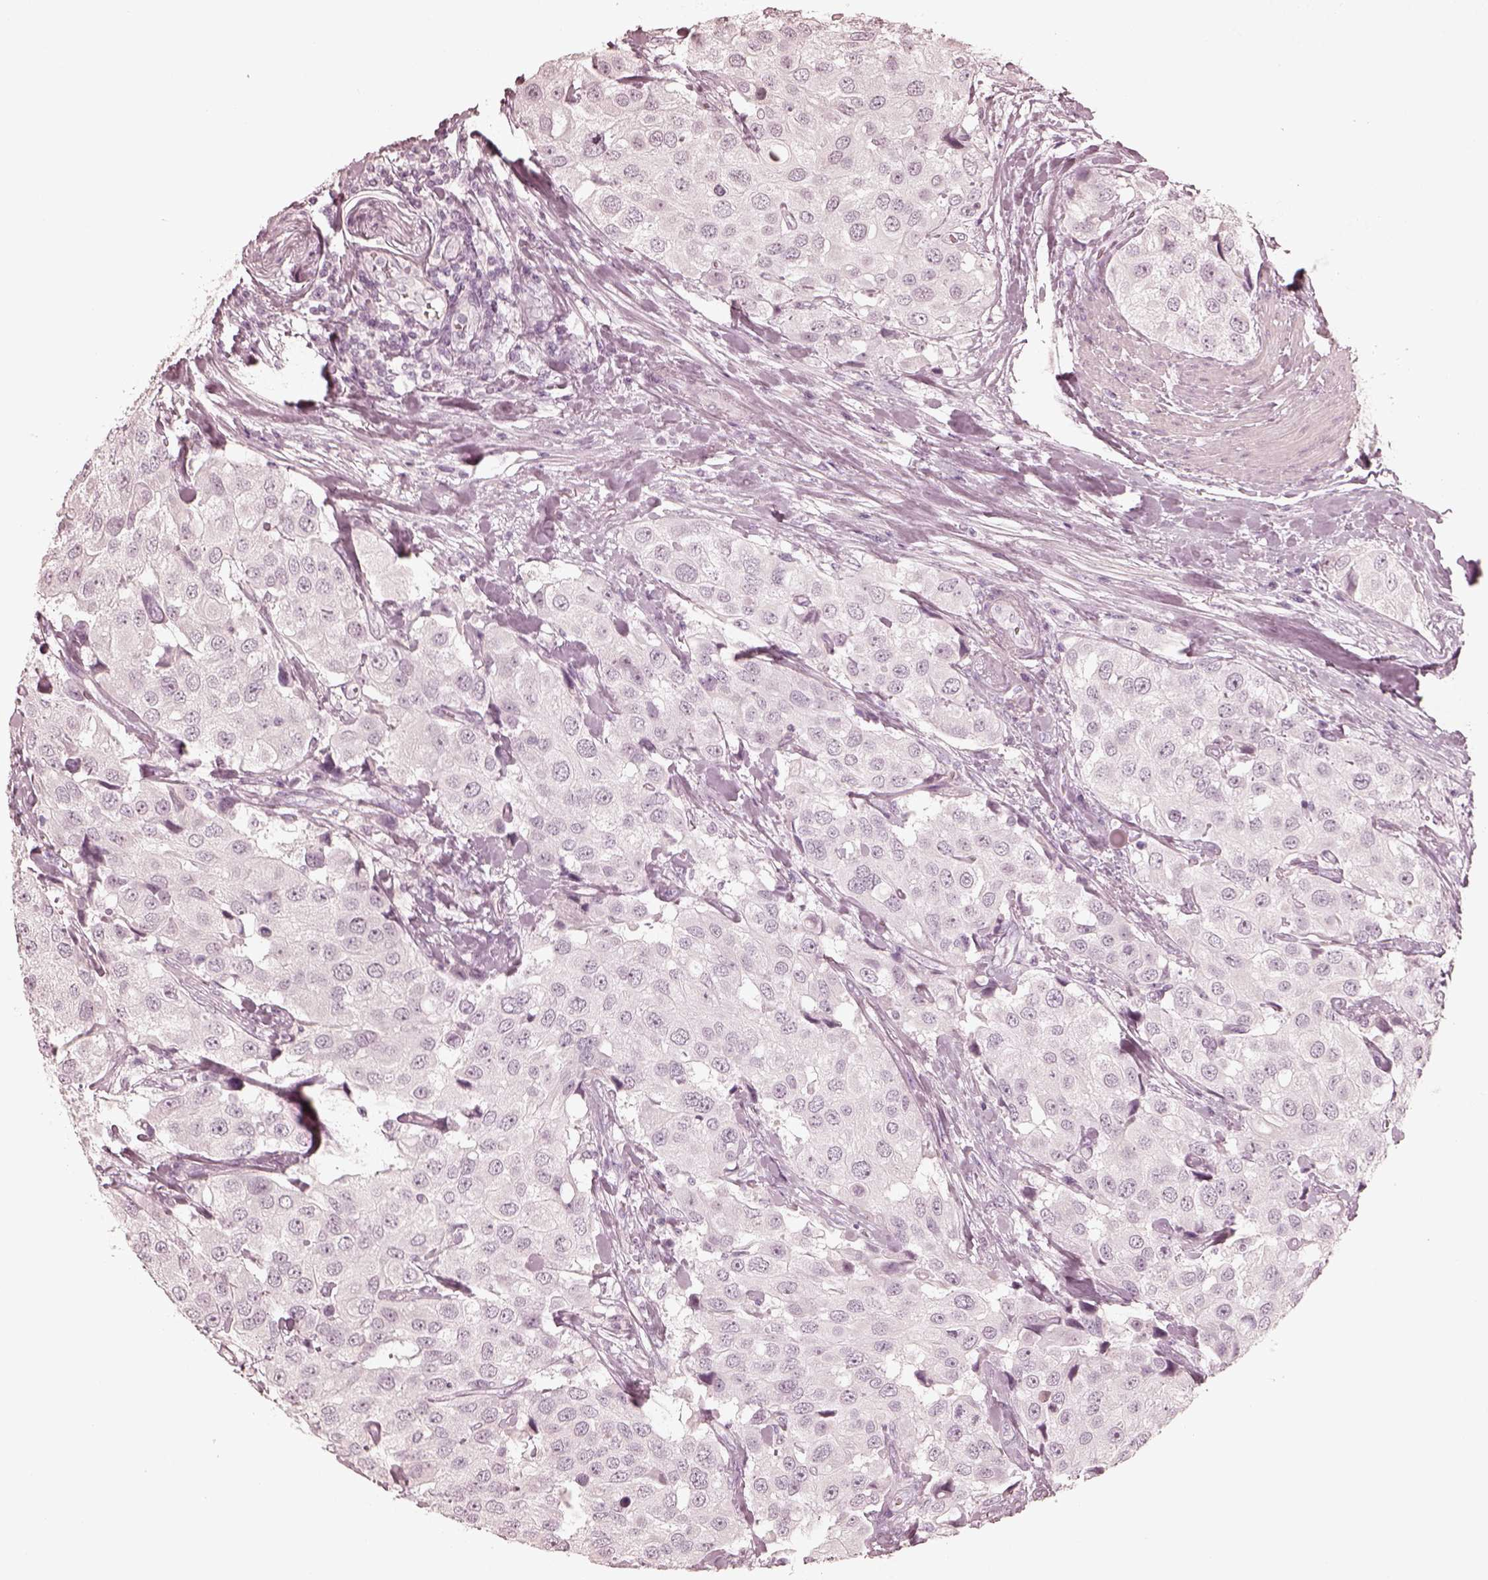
{"staining": {"intensity": "negative", "quantity": "none", "location": "none"}, "tissue": "urothelial cancer", "cell_type": "Tumor cells", "image_type": "cancer", "snomed": [{"axis": "morphology", "description": "Urothelial carcinoma, High grade"}, {"axis": "topography", "description": "Urinary bladder"}], "caption": "An immunohistochemistry histopathology image of urothelial cancer is shown. There is no staining in tumor cells of urothelial cancer.", "gene": "CALR3", "patient": {"sex": "female", "age": 64}}